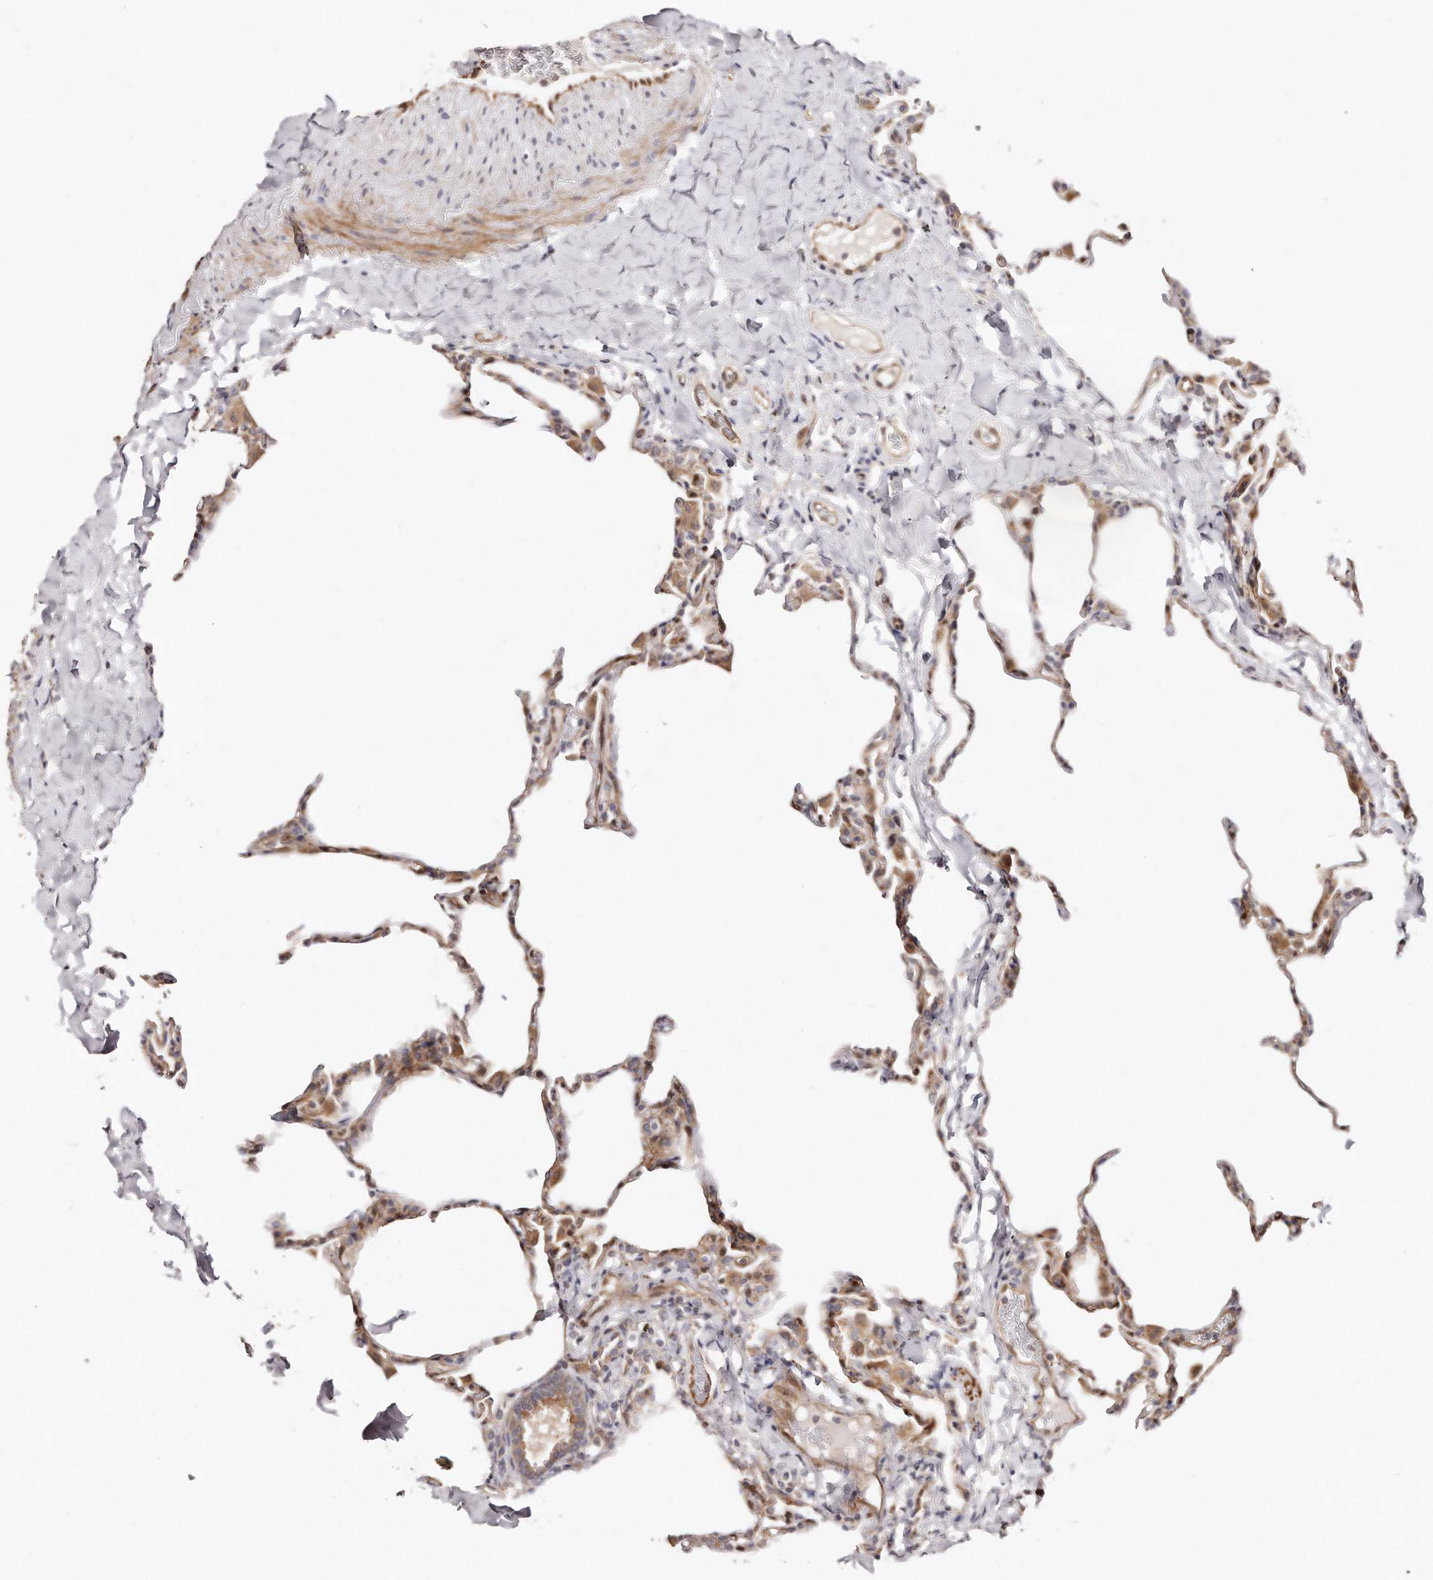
{"staining": {"intensity": "moderate", "quantity": "<25%", "location": "cytoplasmic/membranous,nuclear"}, "tissue": "lung", "cell_type": "Alveolar cells", "image_type": "normal", "snomed": [{"axis": "morphology", "description": "Normal tissue, NOS"}, {"axis": "topography", "description": "Lung"}], "caption": "A low amount of moderate cytoplasmic/membranous,nuclear expression is seen in approximately <25% of alveolar cells in unremarkable lung. (Brightfield microscopy of DAB IHC at high magnification).", "gene": "GBP4", "patient": {"sex": "male", "age": 20}}